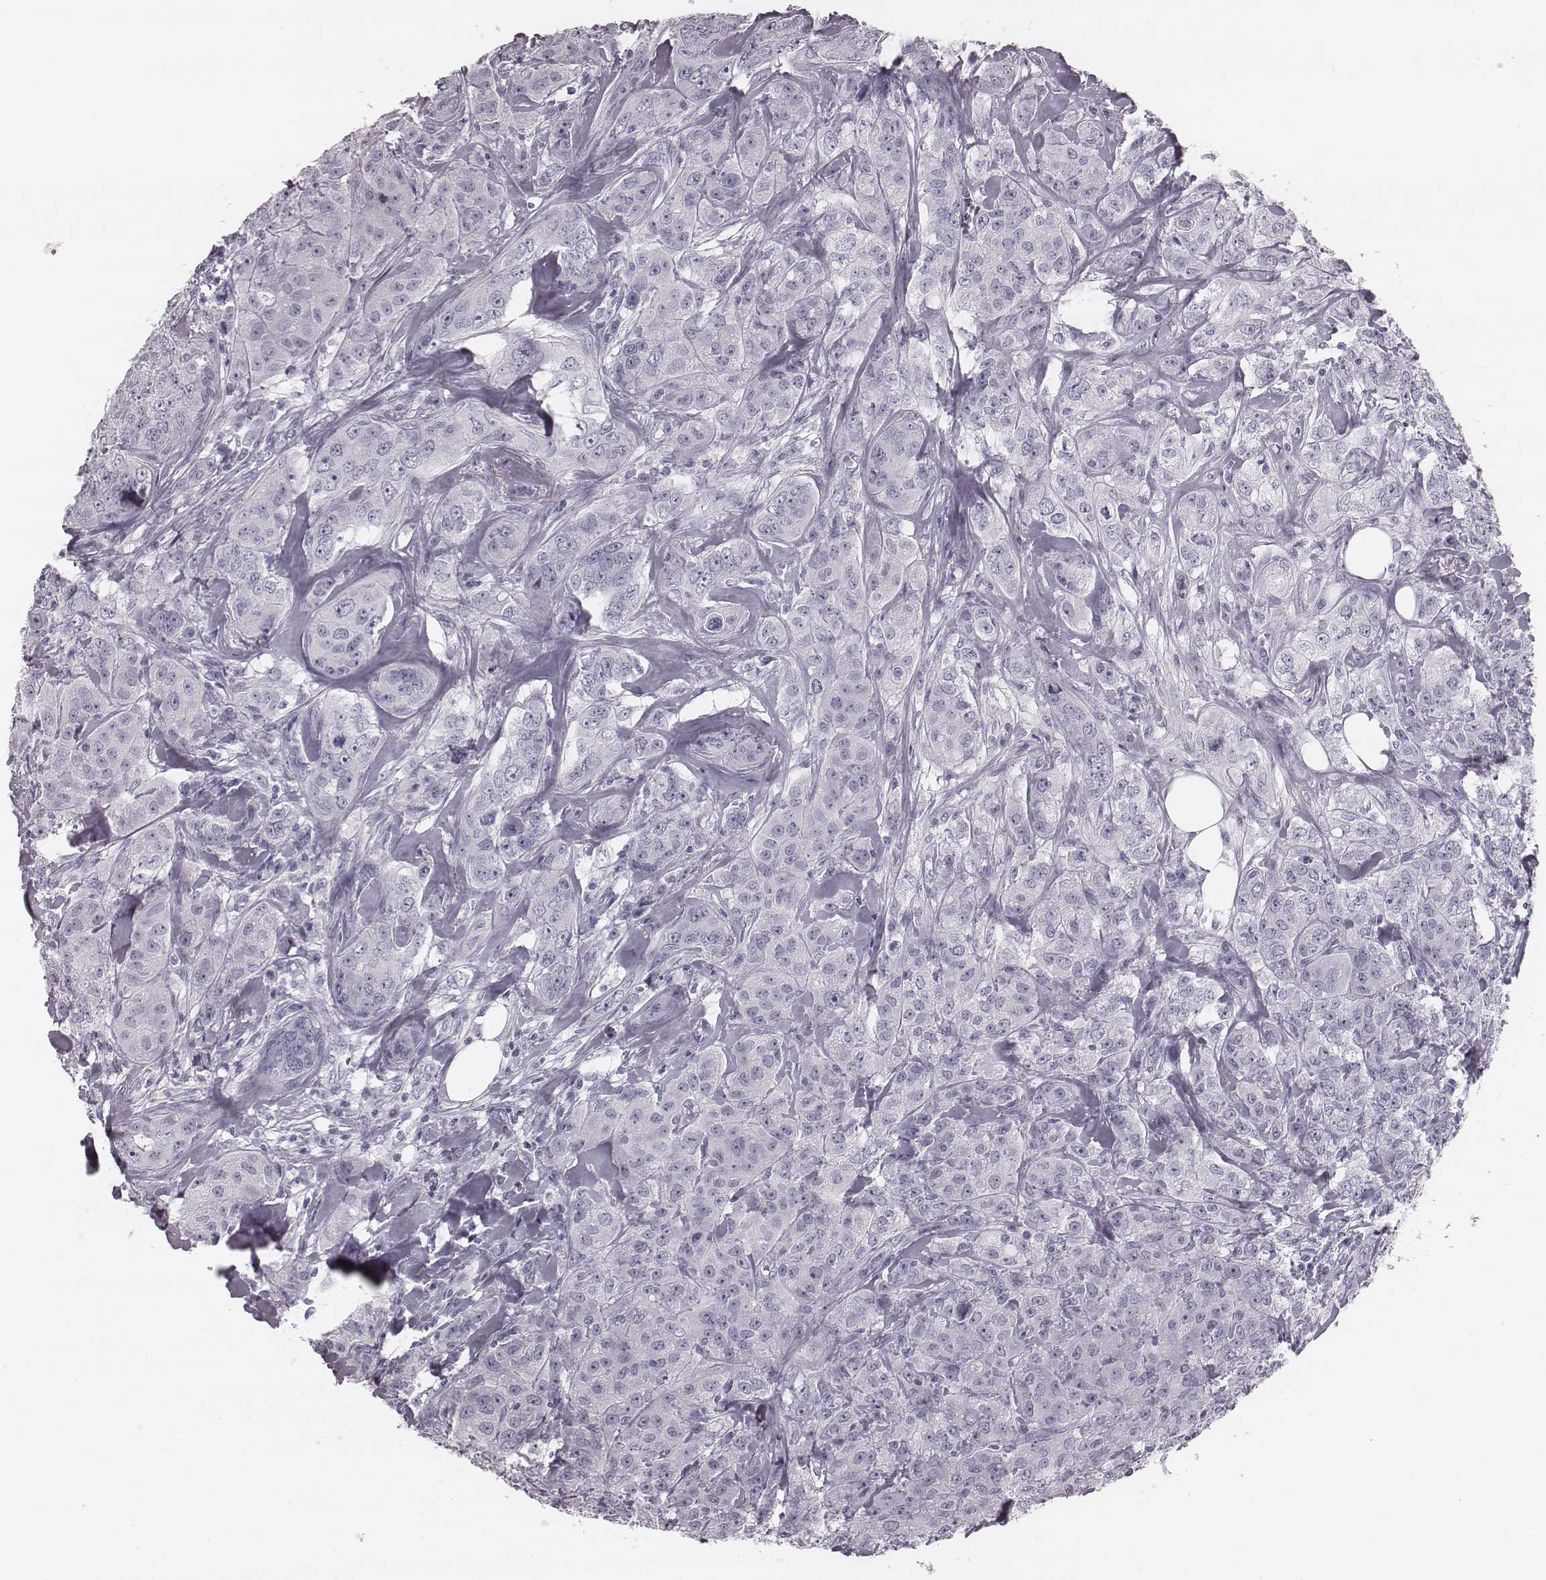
{"staining": {"intensity": "negative", "quantity": "none", "location": "none"}, "tissue": "breast cancer", "cell_type": "Tumor cells", "image_type": "cancer", "snomed": [{"axis": "morphology", "description": "Duct carcinoma"}, {"axis": "topography", "description": "Breast"}], "caption": "High power microscopy image of an immunohistochemistry (IHC) image of breast cancer, revealing no significant expression in tumor cells.", "gene": "KRT74", "patient": {"sex": "female", "age": 43}}